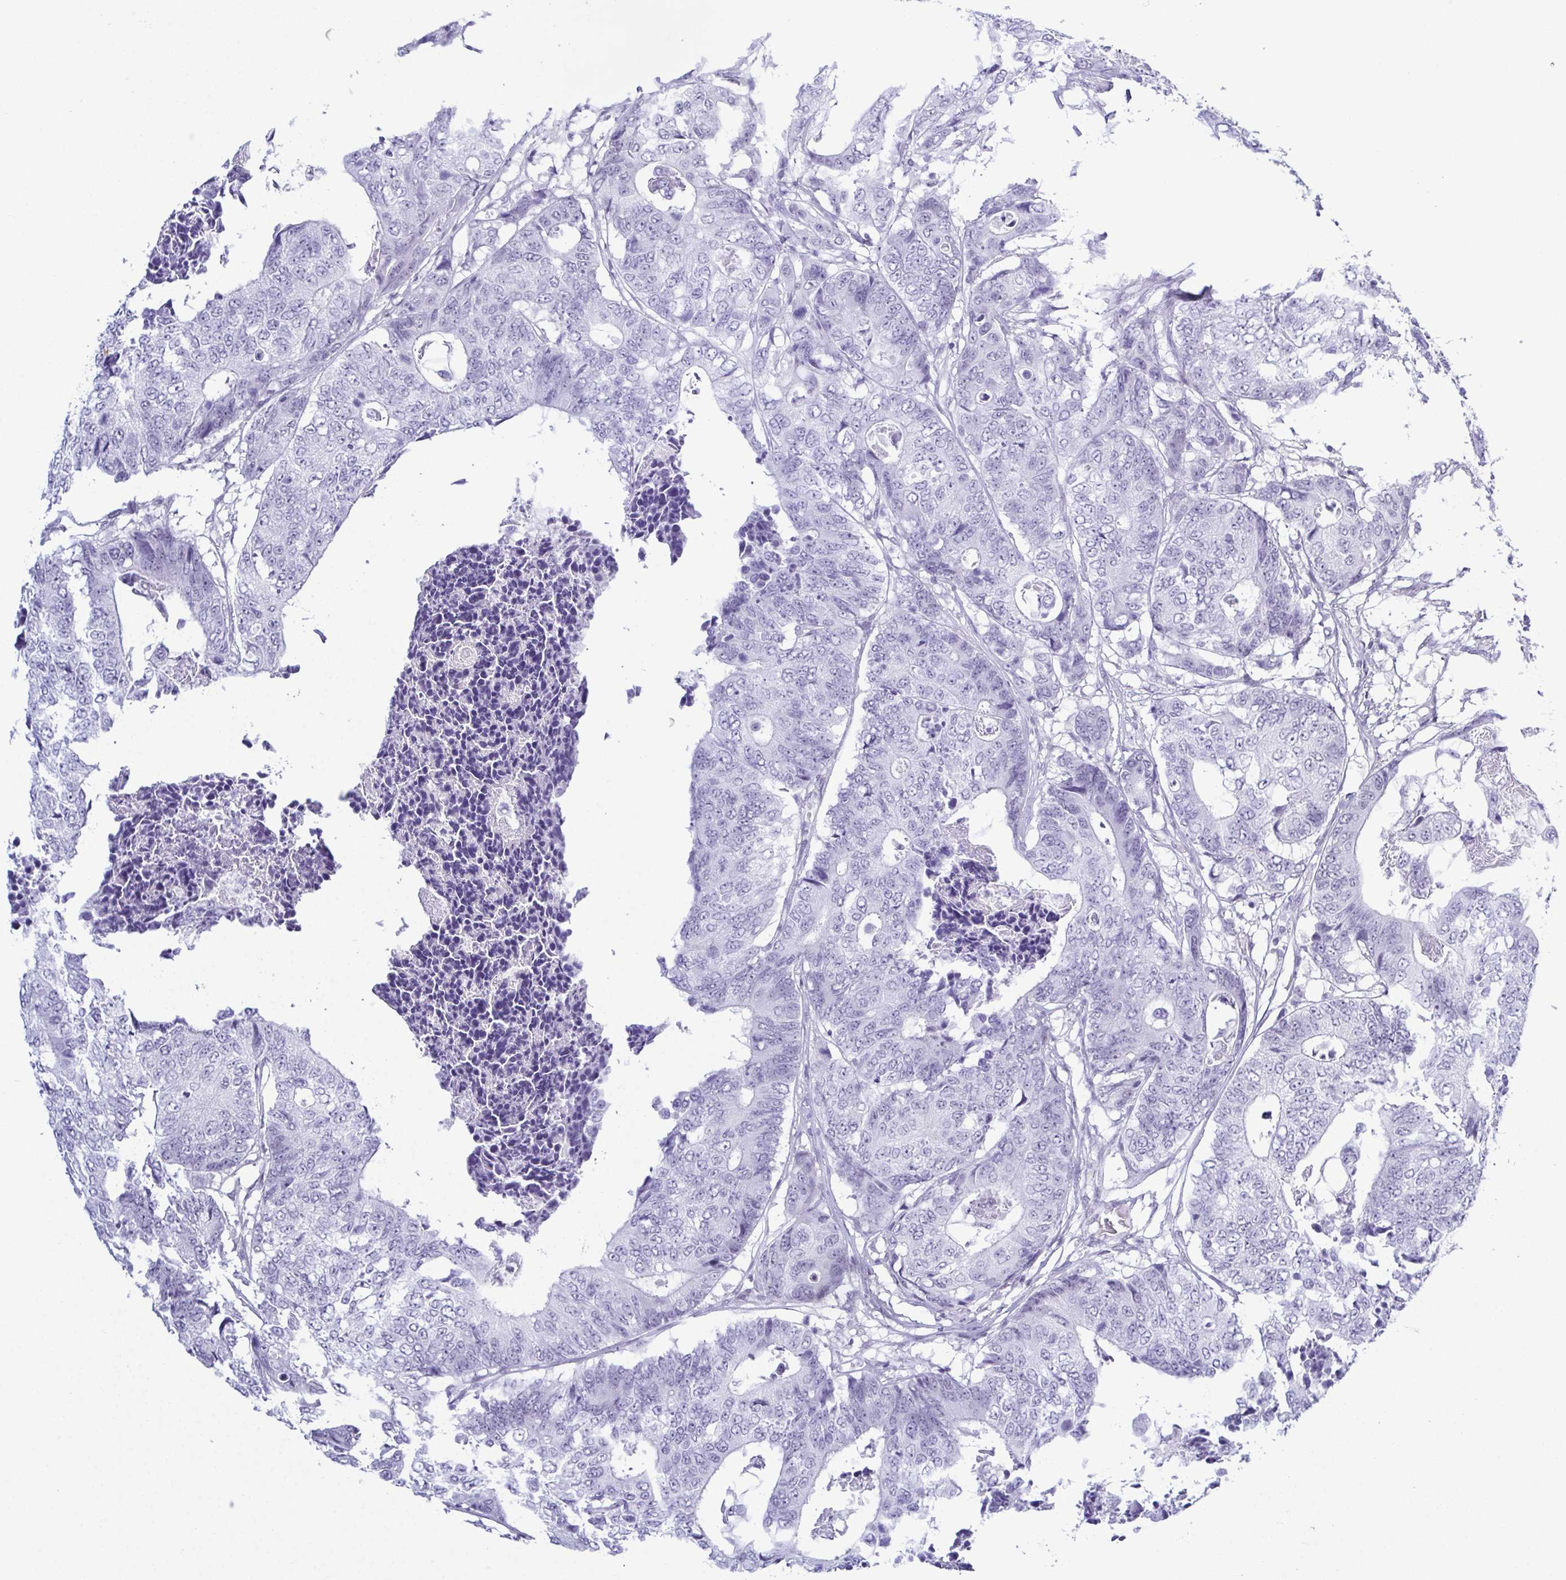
{"staining": {"intensity": "negative", "quantity": "none", "location": "none"}, "tissue": "colorectal cancer", "cell_type": "Tumor cells", "image_type": "cancer", "snomed": [{"axis": "morphology", "description": "Adenocarcinoma, NOS"}, {"axis": "topography", "description": "Colon"}], "caption": "Colorectal cancer (adenocarcinoma) stained for a protein using immunohistochemistry (IHC) exhibits no expression tumor cells.", "gene": "SUGP2", "patient": {"sex": "female", "age": 48}}